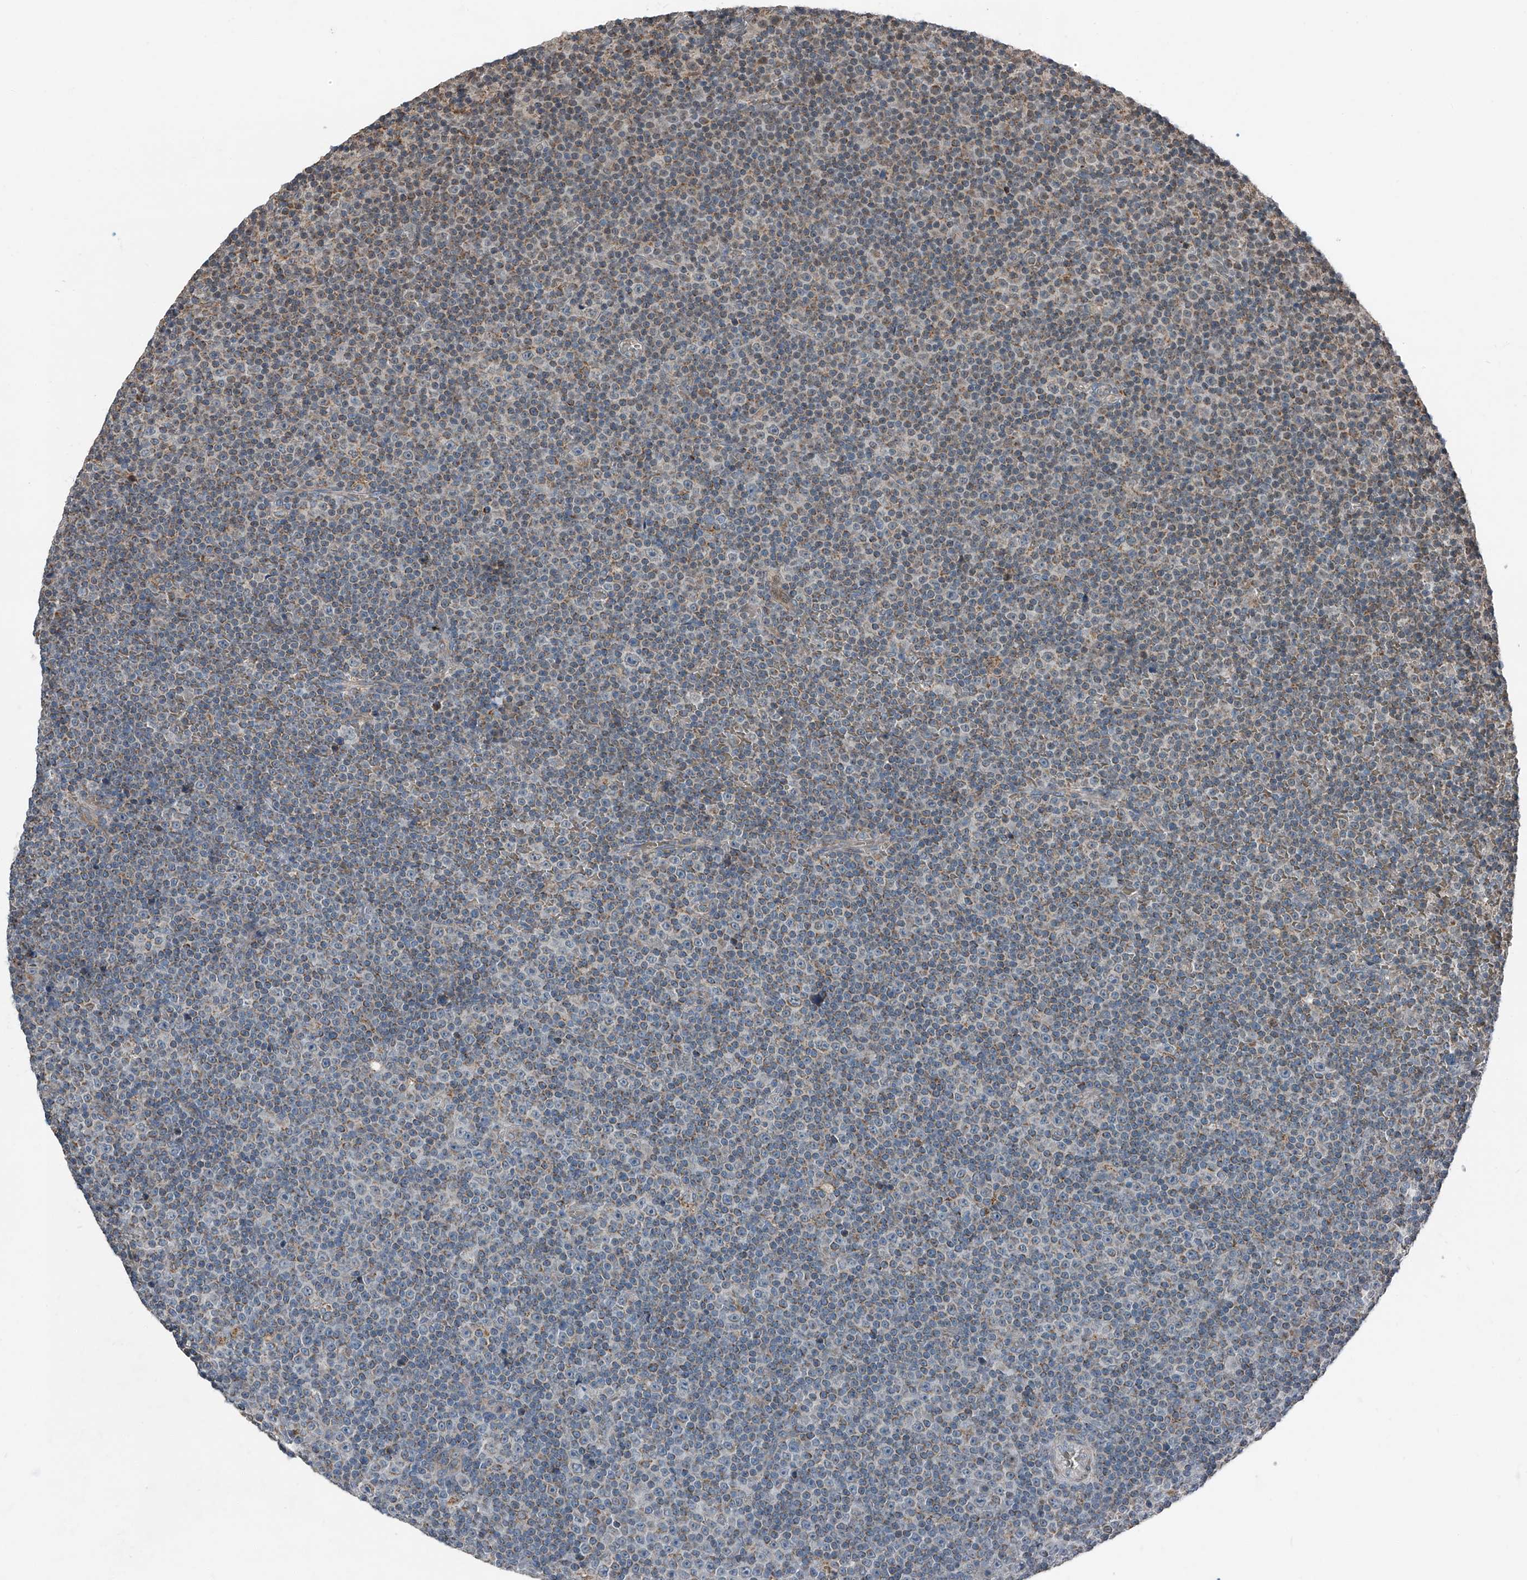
{"staining": {"intensity": "weak", "quantity": "25%-75%", "location": "cytoplasmic/membranous"}, "tissue": "lymphoma", "cell_type": "Tumor cells", "image_type": "cancer", "snomed": [{"axis": "morphology", "description": "Malignant lymphoma, non-Hodgkin's type, Low grade"}, {"axis": "topography", "description": "Lymph node"}], "caption": "Immunohistochemistry (IHC) photomicrograph of lymphoma stained for a protein (brown), which exhibits low levels of weak cytoplasmic/membranous positivity in approximately 25%-75% of tumor cells.", "gene": "CHRNA7", "patient": {"sex": "female", "age": 67}}